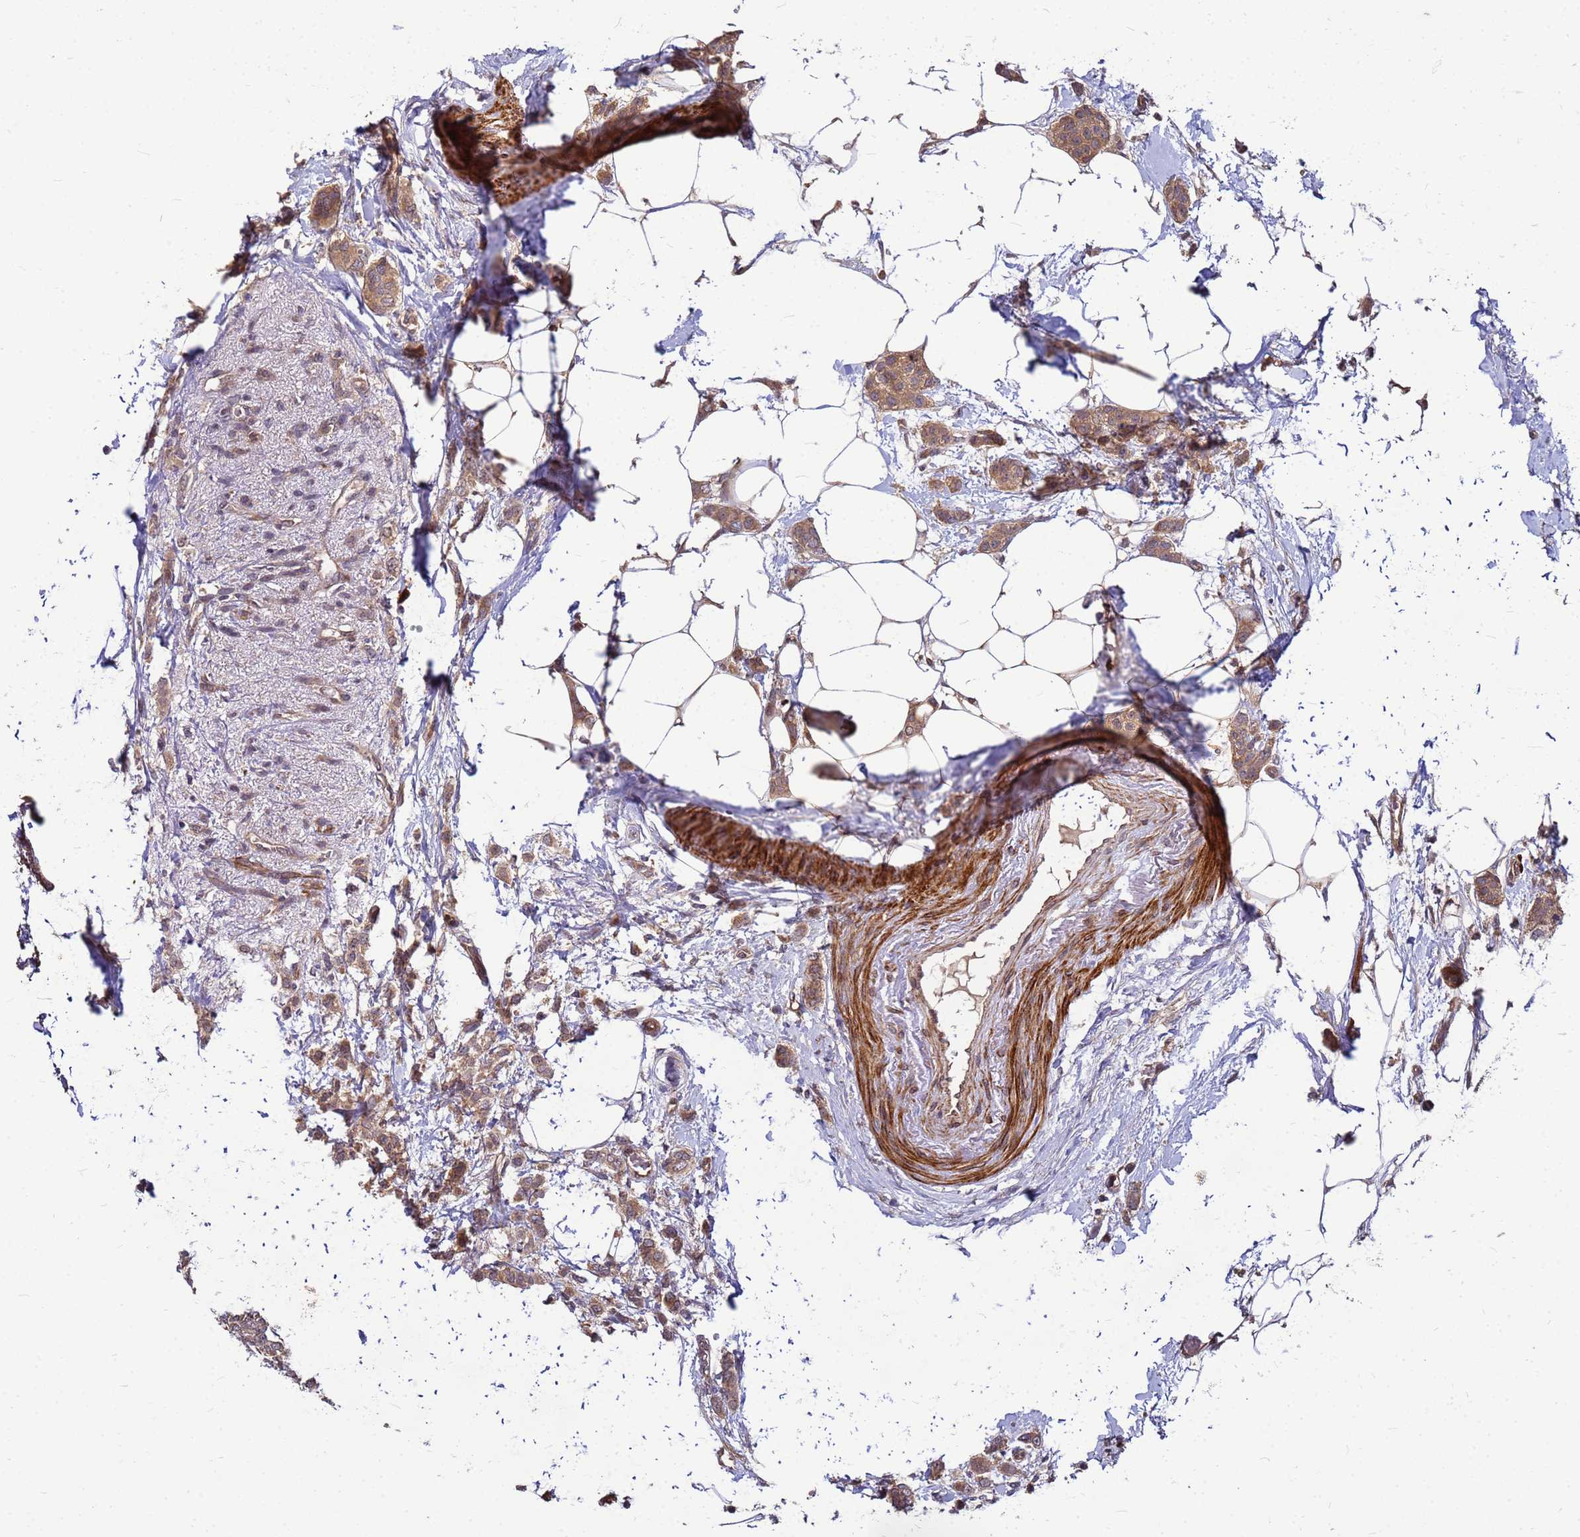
{"staining": {"intensity": "moderate", "quantity": ">75%", "location": "cytoplasmic/membranous"}, "tissue": "breast cancer", "cell_type": "Tumor cells", "image_type": "cancer", "snomed": [{"axis": "morphology", "description": "Duct carcinoma"}, {"axis": "topography", "description": "Breast"}], "caption": "This histopathology image exhibits immunohistochemistry staining of human breast invasive ductal carcinoma, with medium moderate cytoplasmic/membranous staining in approximately >75% of tumor cells.", "gene": "DUS4L", "patient": {"sex": "female", "age": 72}}